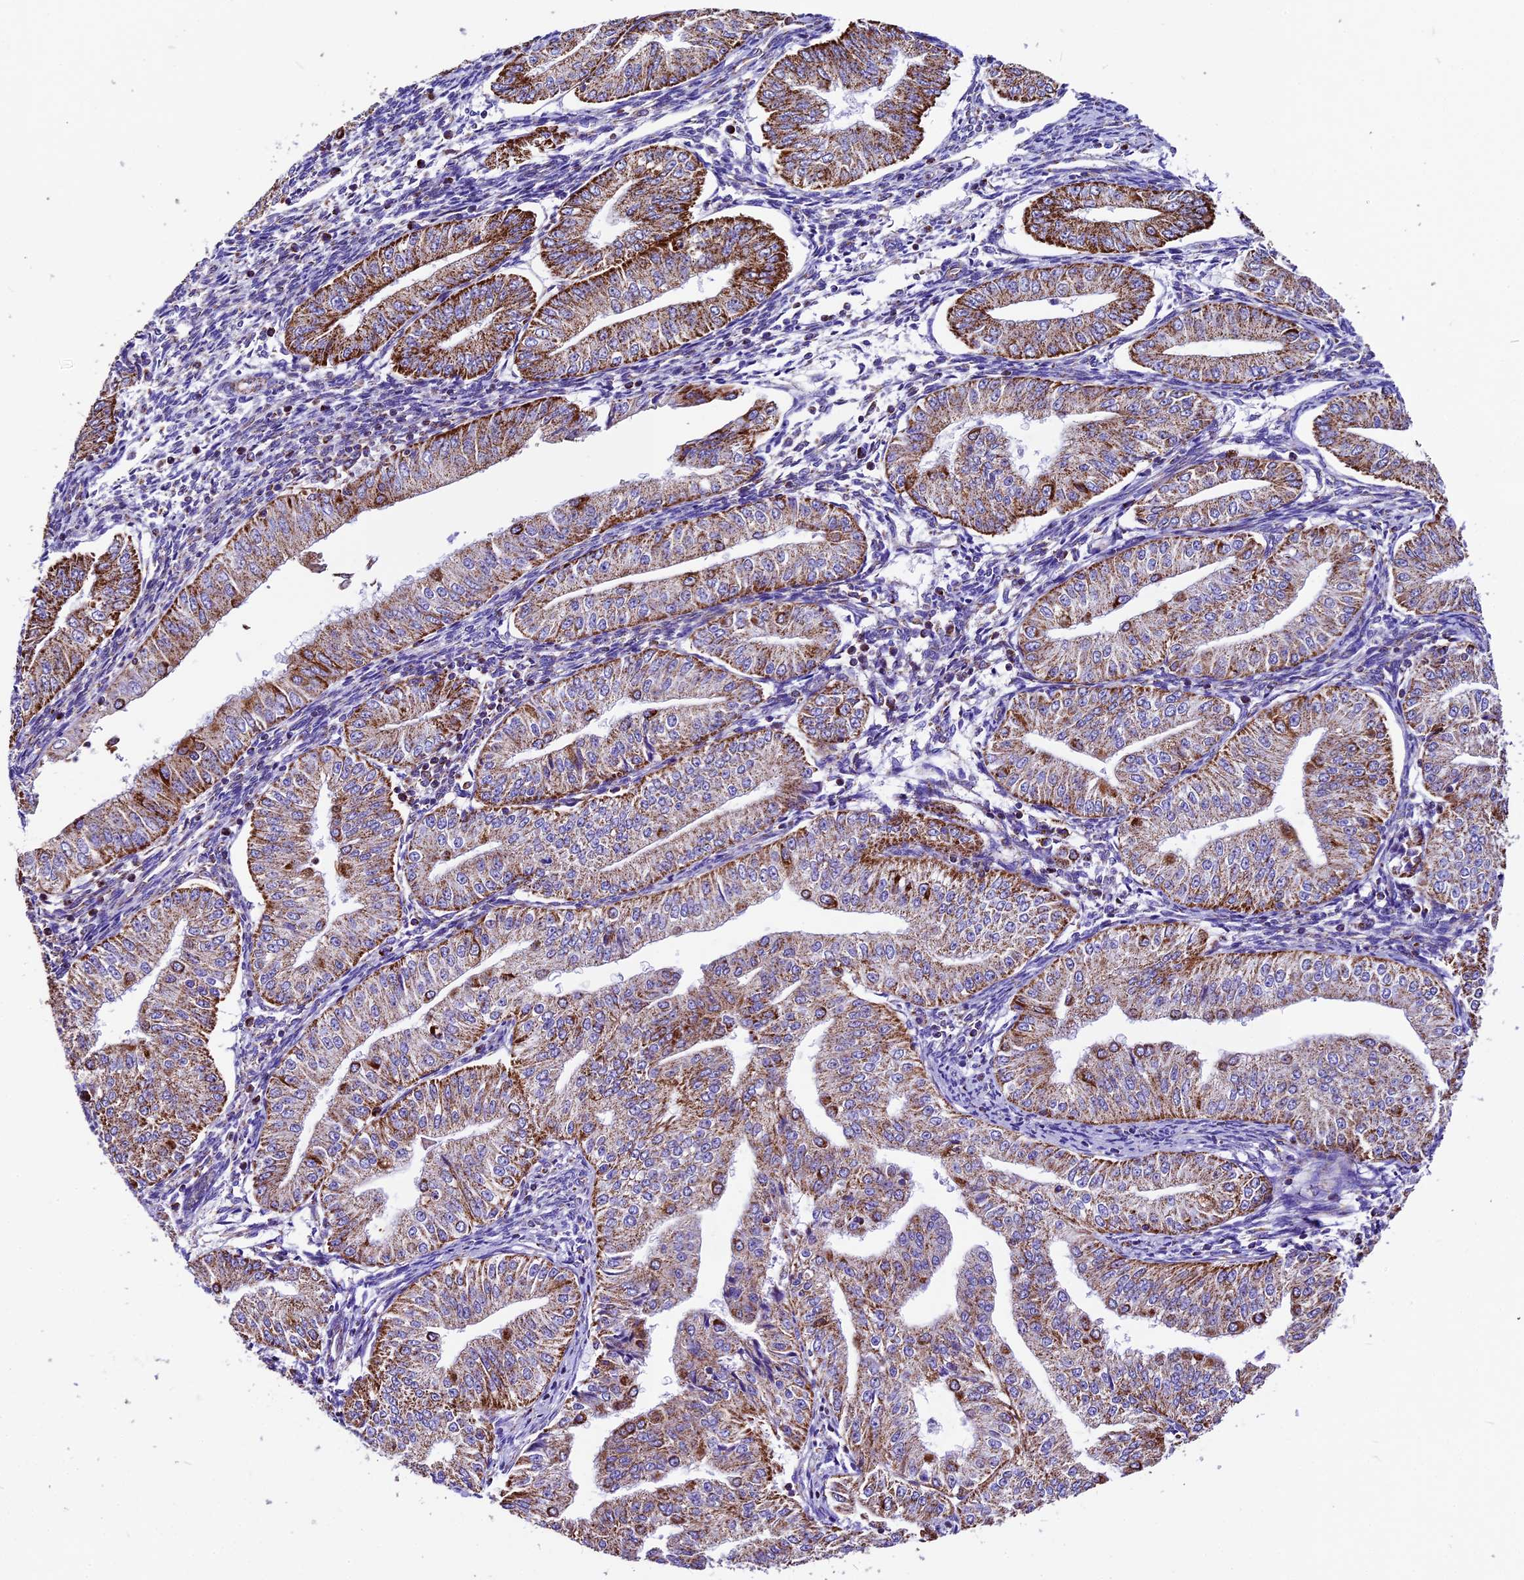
{"staining": {"intensity": "strong", "quantity": "25%-75%", "location": "cytoplasmic/membranous"}, "tissue": "endometrial cancer", "cell_type": "Tumor cells", "image_type": "cancer", "snomed": [{"axis": "morphology", "description": "Normal tissue, NOS"}, {"axis": "morphology", "description": "Adenocarcinoma, NOS"}, {"axis": "topography", "description": "Endometrium"}], "caption": "Immunohistochemistry photomicrograph of human endometrial cancer (adenocarcinoma) stained for a protein (brown), which exhibits high levels of strong cytoplasmic/membranous staining in approximately 25%-75% of tumor cells.", "gene": "DCAF5", "patient": {"sex": "female", "age": 53}}